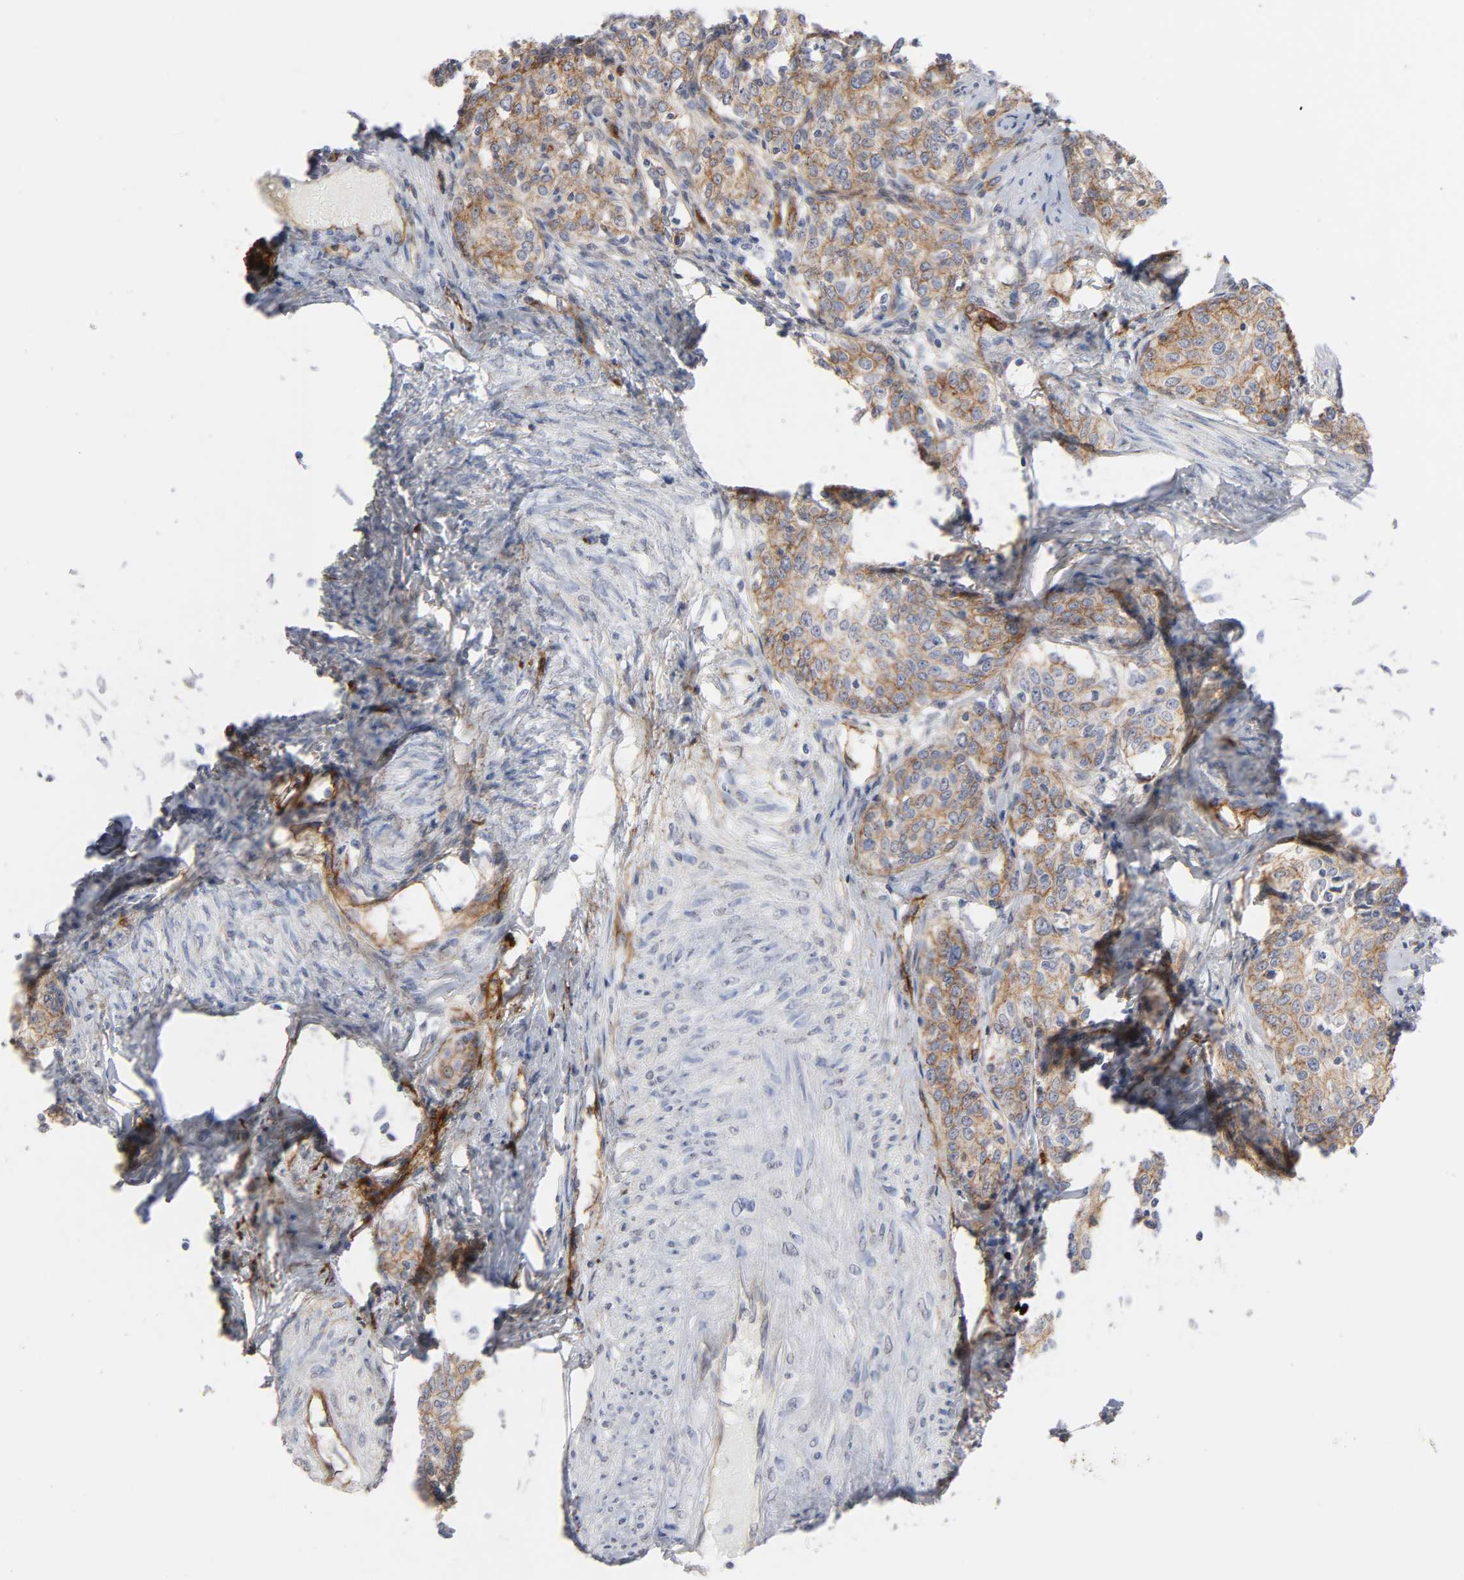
{"staining": {"intensity": "moderate", "quantity": "25%-75%", "location": "cytoplasmic/membranous"}, "tissue": "cervical cancer", "cell_type": "Tumor cells", "image_type": "cancer", "snomed": [{"axis": "morphology", "description": "Squamous cell carcinoma, NOS"}, {"axis": "morphology", "description": "Adenocarcinoma, NOS"}, {"axis": "topography", "description": "Cervix"}], "caption": "Moderate cytoplasmic/membranous expression is identified in approximately 25%-75% of tumor cells in squamous cell carcinoma (cervical). Nuclei are stained in blue.", "gene": "SPTAN1", "patient": {"sex": "female", "age": 52}}